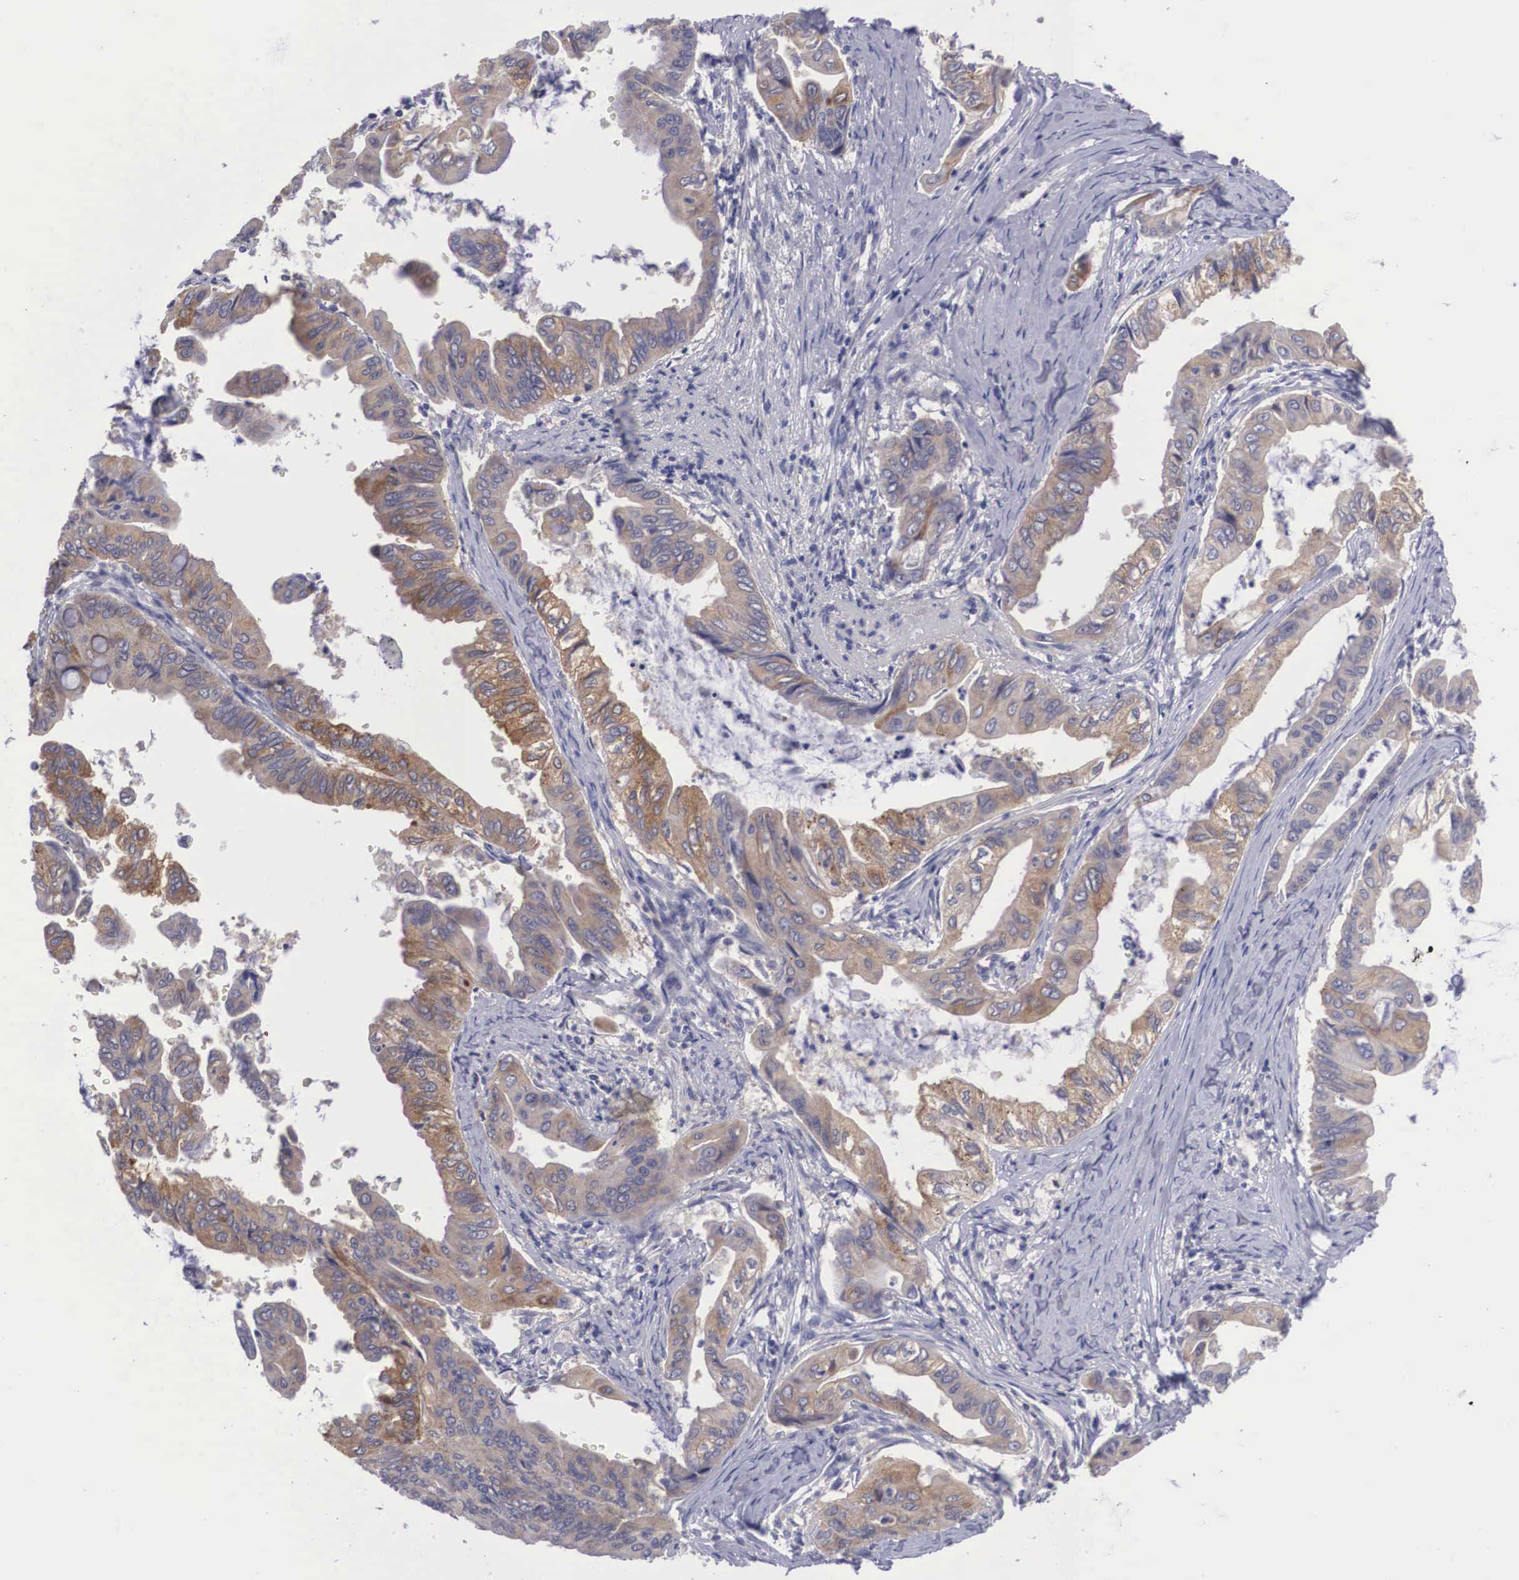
{"staining": {"intensity": "weak", "quantity": ">75%", "location": "cytoplasmic/membranous"}, "tissue": "stomach cancer", "cell_type": "Tumor cells", "image_type": "cancer", "snomed": [{"axis": "morphology", "description": "Adenocarcinoma, NOS"}, {"axis": "topography", "description": "Stomach, upper"}], "caption": "The micrograph reveals staining of adenocarcinoma (stomach), revealing weak cytoplasmic/membranous protein positivity (brown color) within tumor cells.", "gene": "GRIPAP1", "patient": {"sex": "male", "age": 80}}